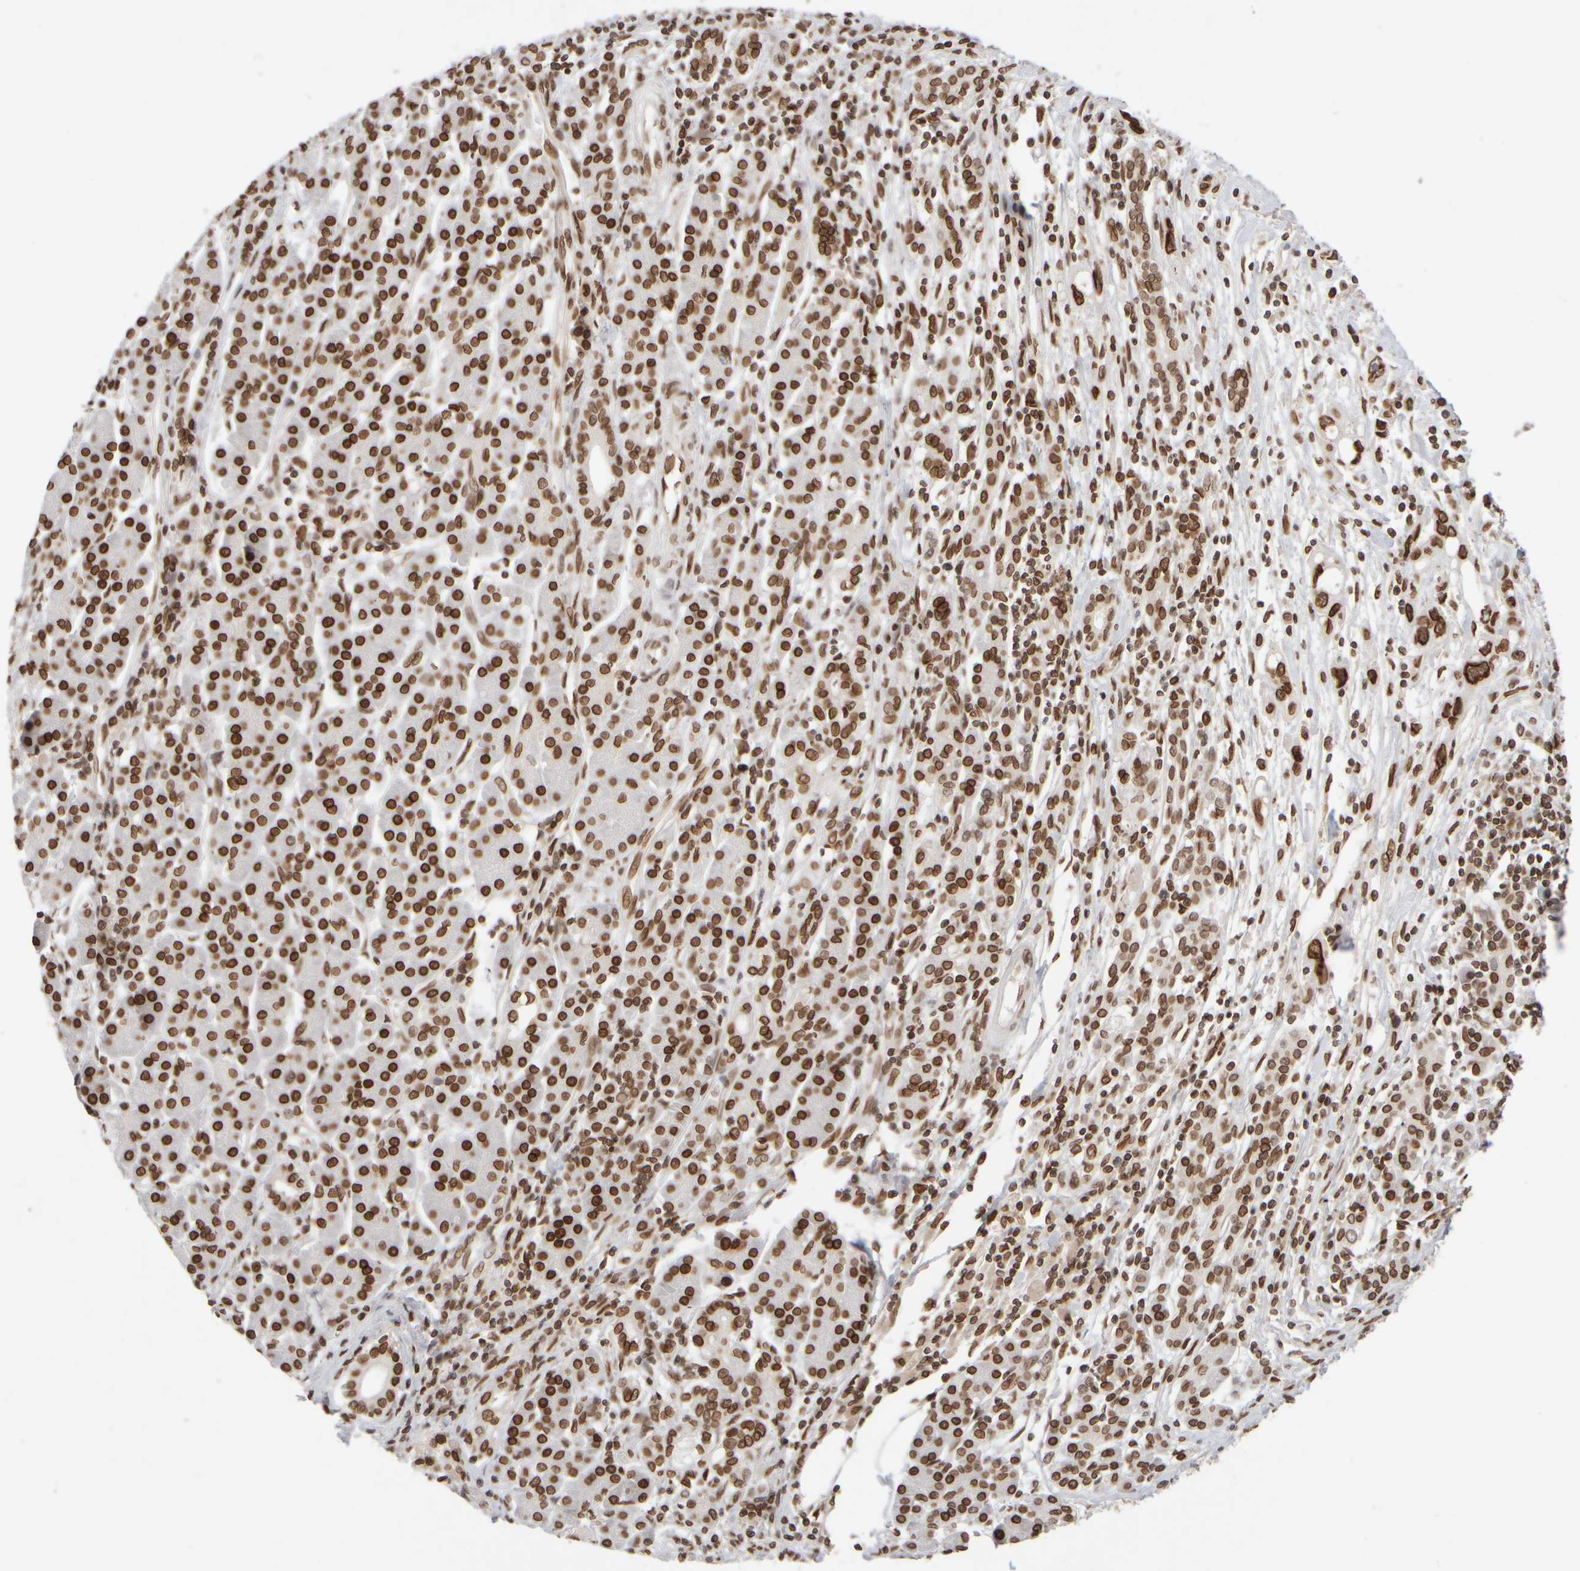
{"staining": {"intensity": "strong", "quantity": ">75%", "location": "nuclear"}, "tissue": "pancreatic cancer", "cell_type": "Tumor cells", "image_type": "cancer", "snomed": [{"axis": "morphology", "description": "Adenocarcinoma, NOS"}, {"axis": "topography", "description": "Pancreas"}], "caption": "Pancreatic adenocarcinoma stained for a protein (brown) shows strong nuclear positive expression in about >75% of tumor cells.", "gene": "ZC3HC1", "patient": {"sex": "female", "age": 57}}